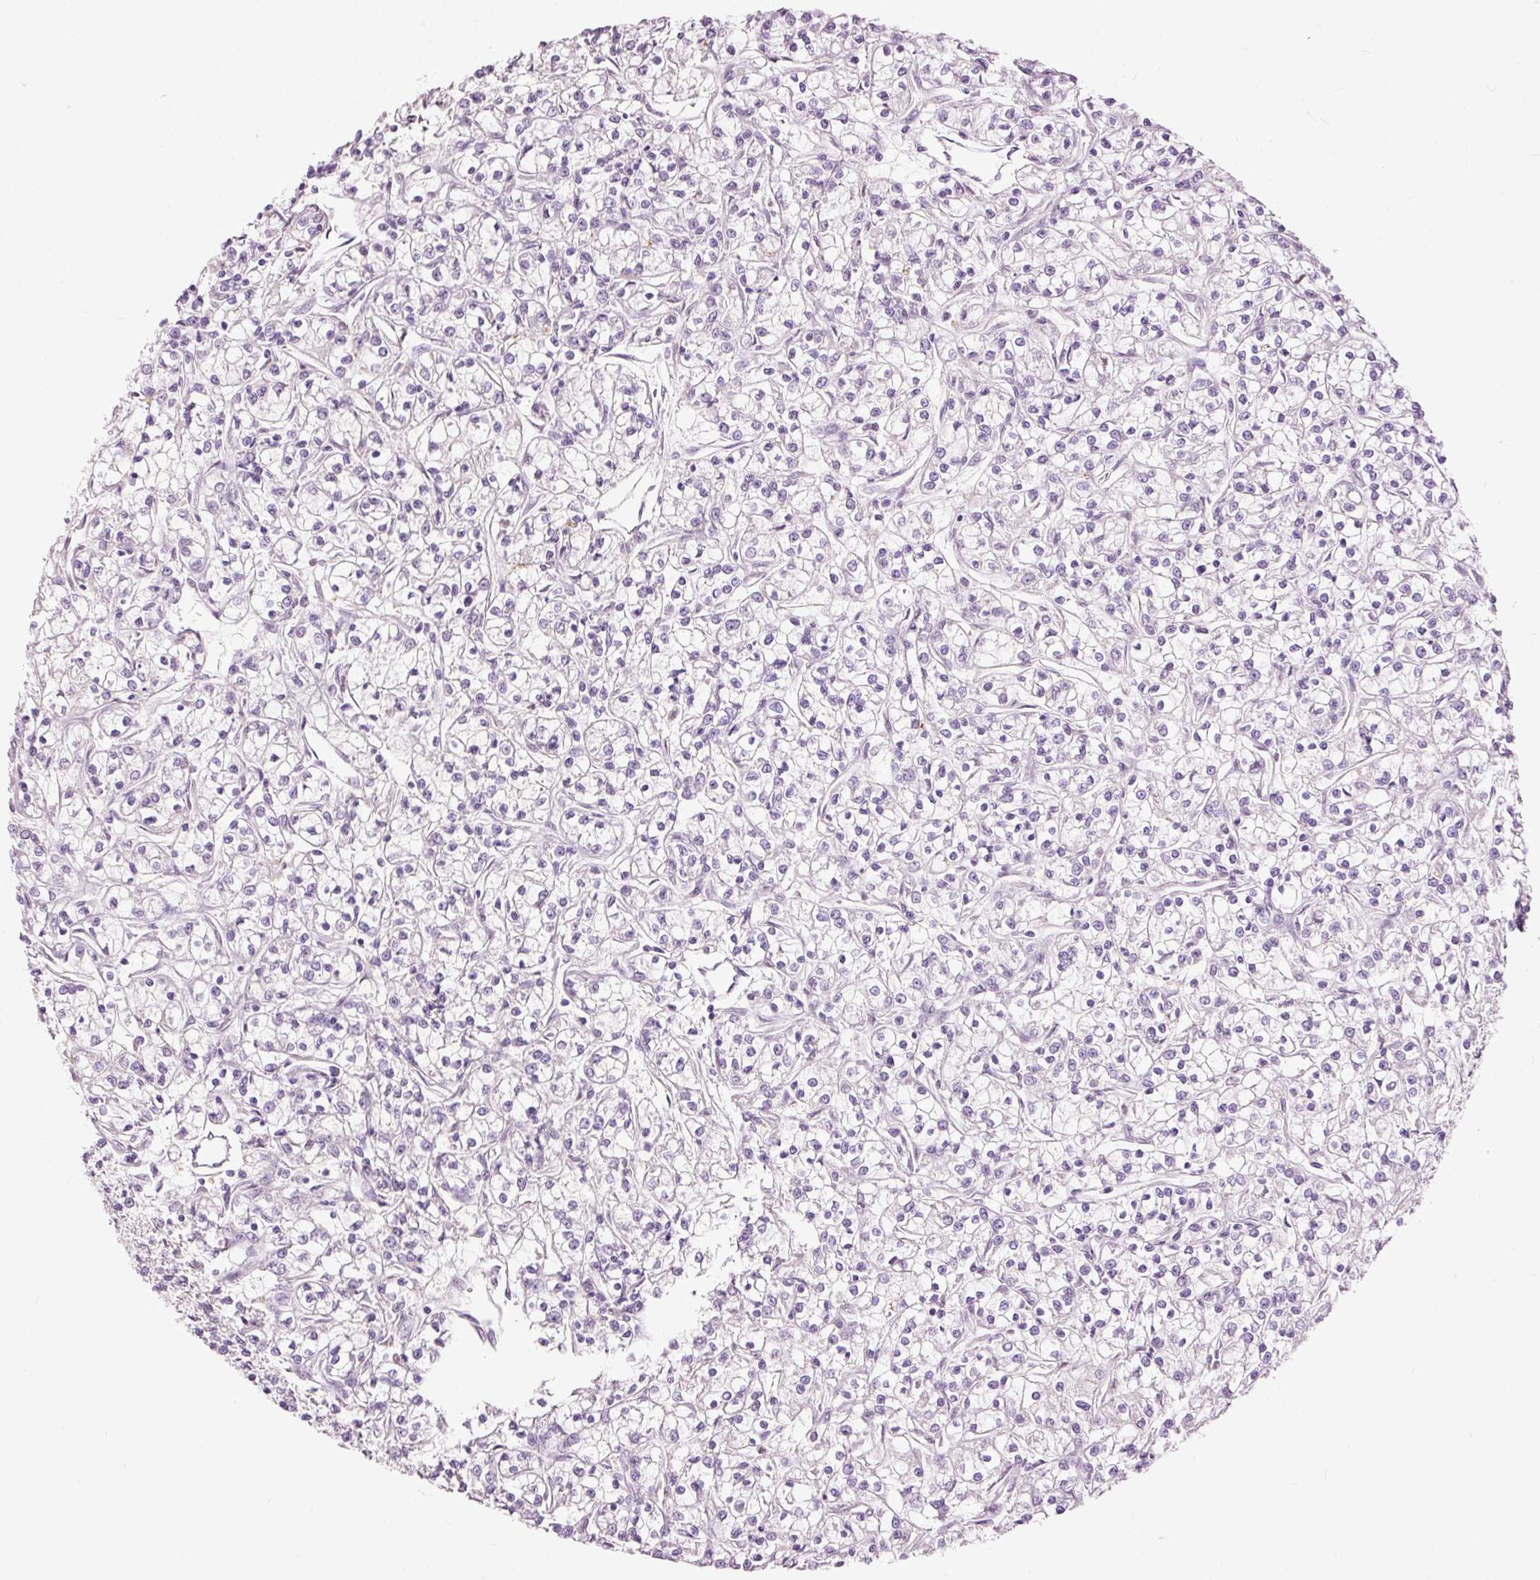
{"staining": {"intensity": "negative", "quantity": "none", "location": "none"}, "tissue": "renal cancer", "cell_type": "Tumor cells", "image_type": "cancer", "snomed": [{"axis": "morphology", "description": "Adenocarcinoma, NOS"}, {"axis": "topography", "description": "Kidney"}], "caption": "Tumor cells are negative for protein expression in human renal cancer (adenocarcinoma).", "gene": "FCRL4", "patient": {"sex": "female", "age": 59}}